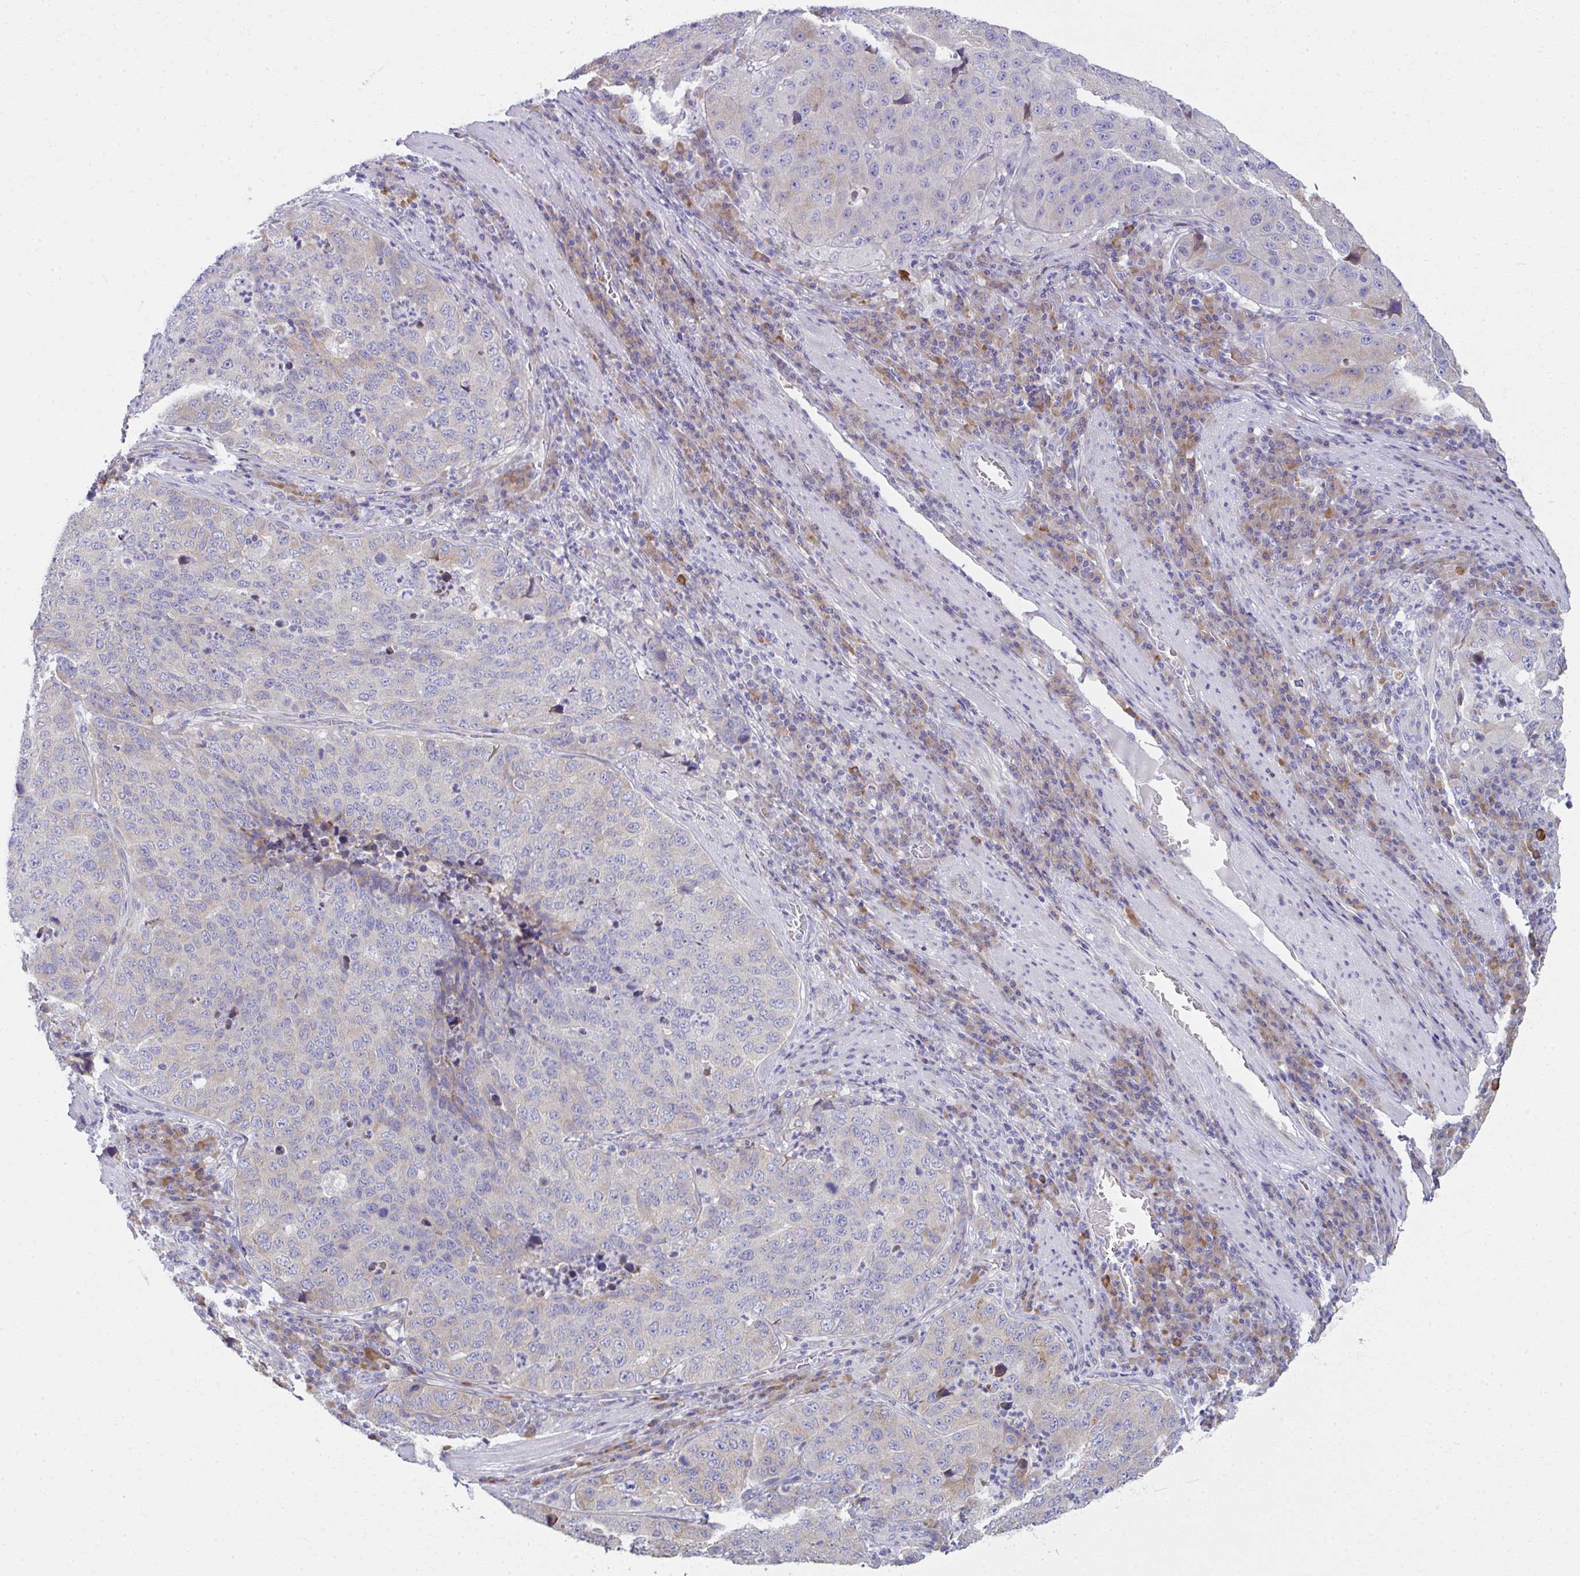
{"staining": {"intensity": "negative", "quantity": "none", "location": "none"}, "tissue": "stomach cancer", "cell_type": "Tumor cells", "image_type": "cancer", "snomed": [{"axis": "morphology", "description": "Adenocarcinoma, NOS"}, {"axis": "topography", "description": "Stomach"}], "caption": "IHC of stomach cancer (adenocarcinoma) exhibits no positivity in tumor cells.", "gene": "FASLG", "patient": {"sex": "male", "age": 71}}